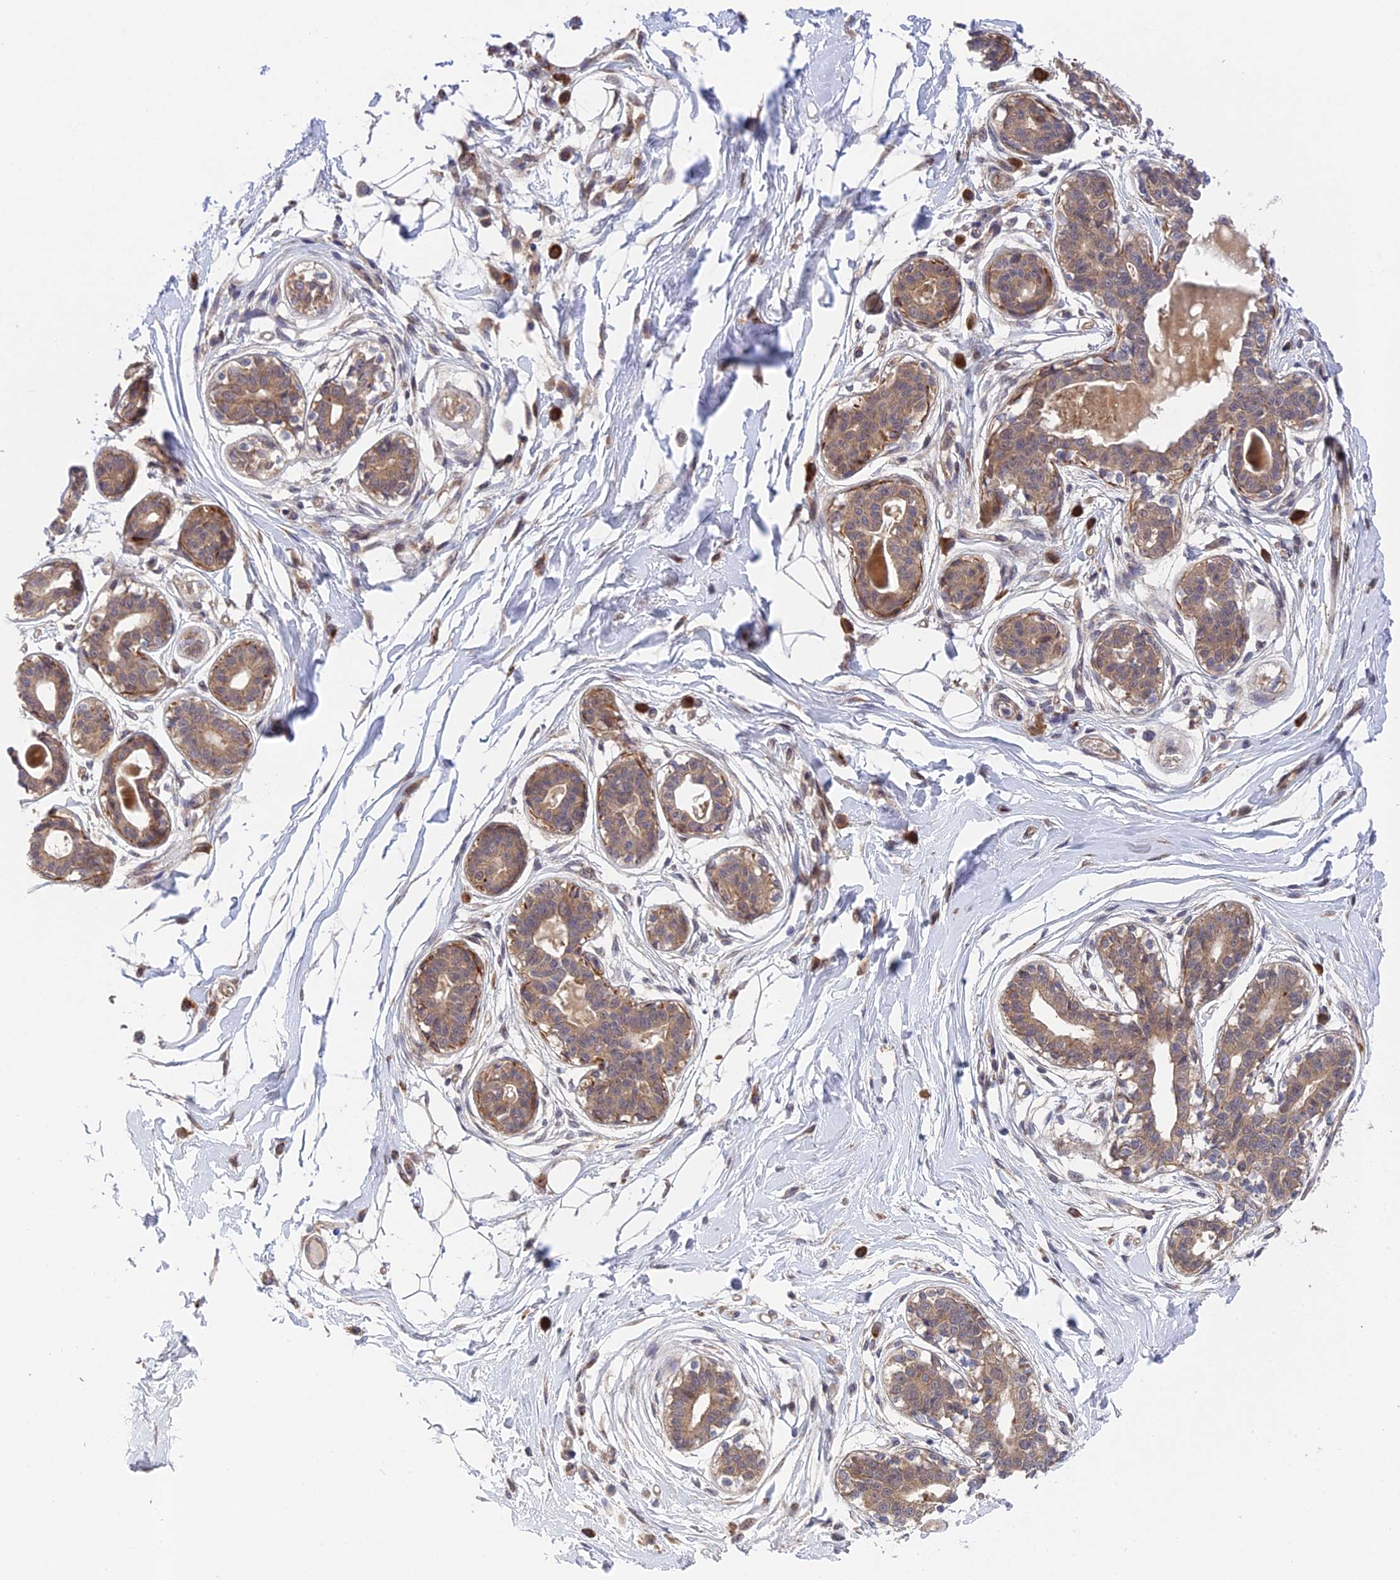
{"staining": {"intensity": "negative", "quantity": "none", "location": "none"}, "tissue": "breast", "cell_type": "Adipocytes", "image_type": "normal", "snomed": [{"axis": "morphology", "description": "Normal tissue, NOS"}, {"axis": "topography", "description": "Breast"}], "caption": "Human breast stained for a protein using immunohistochemistry (IHC) shows no expression in adipocytes.", "gene": "UROS", "patient": {"sex": "female", "age": 45}}